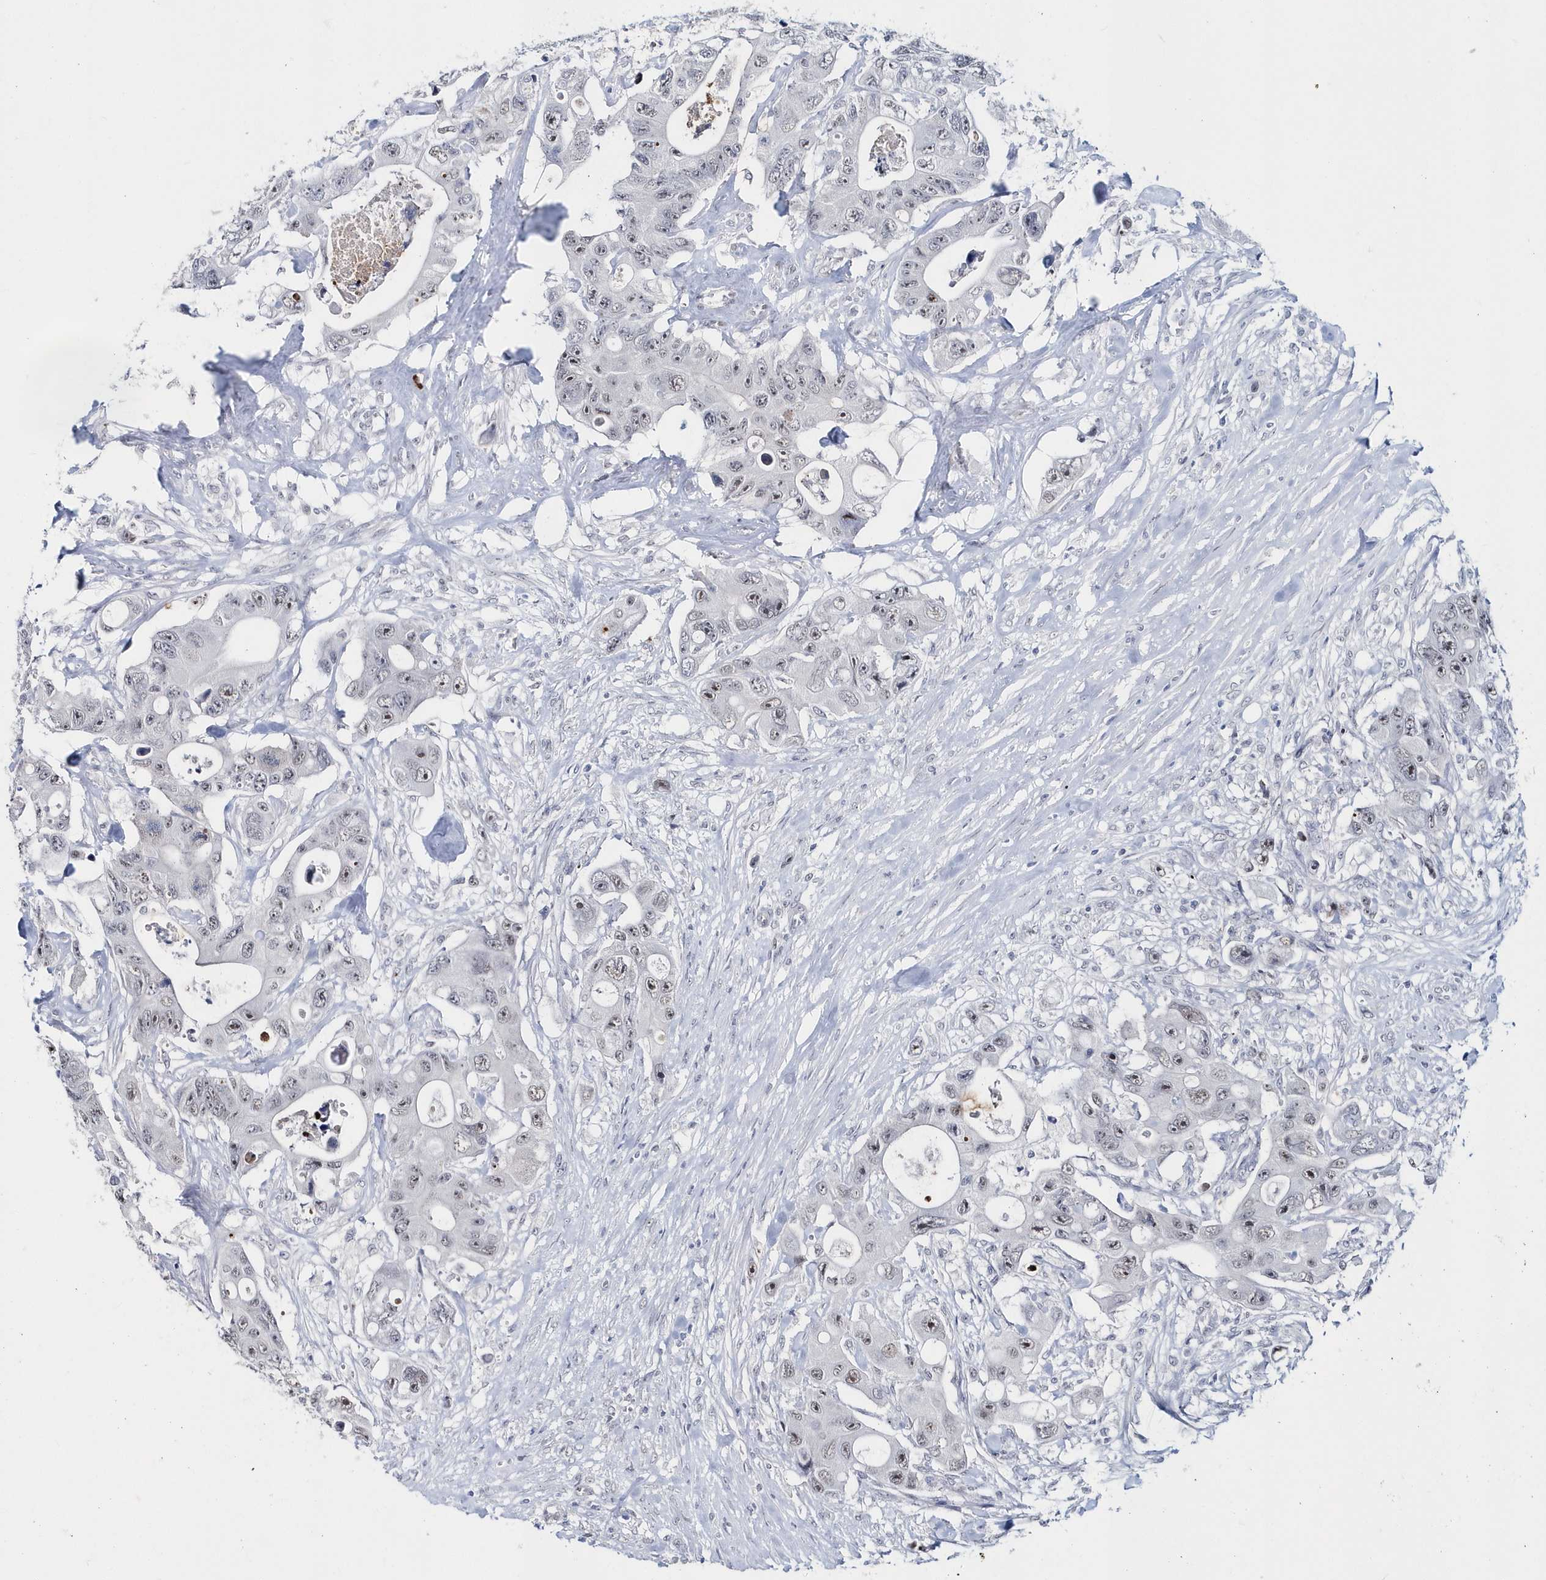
{"staining": {"intensity": "weak", "quantity": "<25%", "location": "nuclear"}, "tissue": "colorectal cancer", "cell_type": "Tumor cells", "image_type": "cancer", "snomed": [{"axis": "morphology", "description": "Adenocarcinoma, NOS"}, {"axis": "topography", "description": "Colon"}], "caption": "Micrograph shows no significant protein staining in tumor cells of colorectal cancer.", "gene": "ASCL4", "patient": {"sex": "female", "age": 46}}